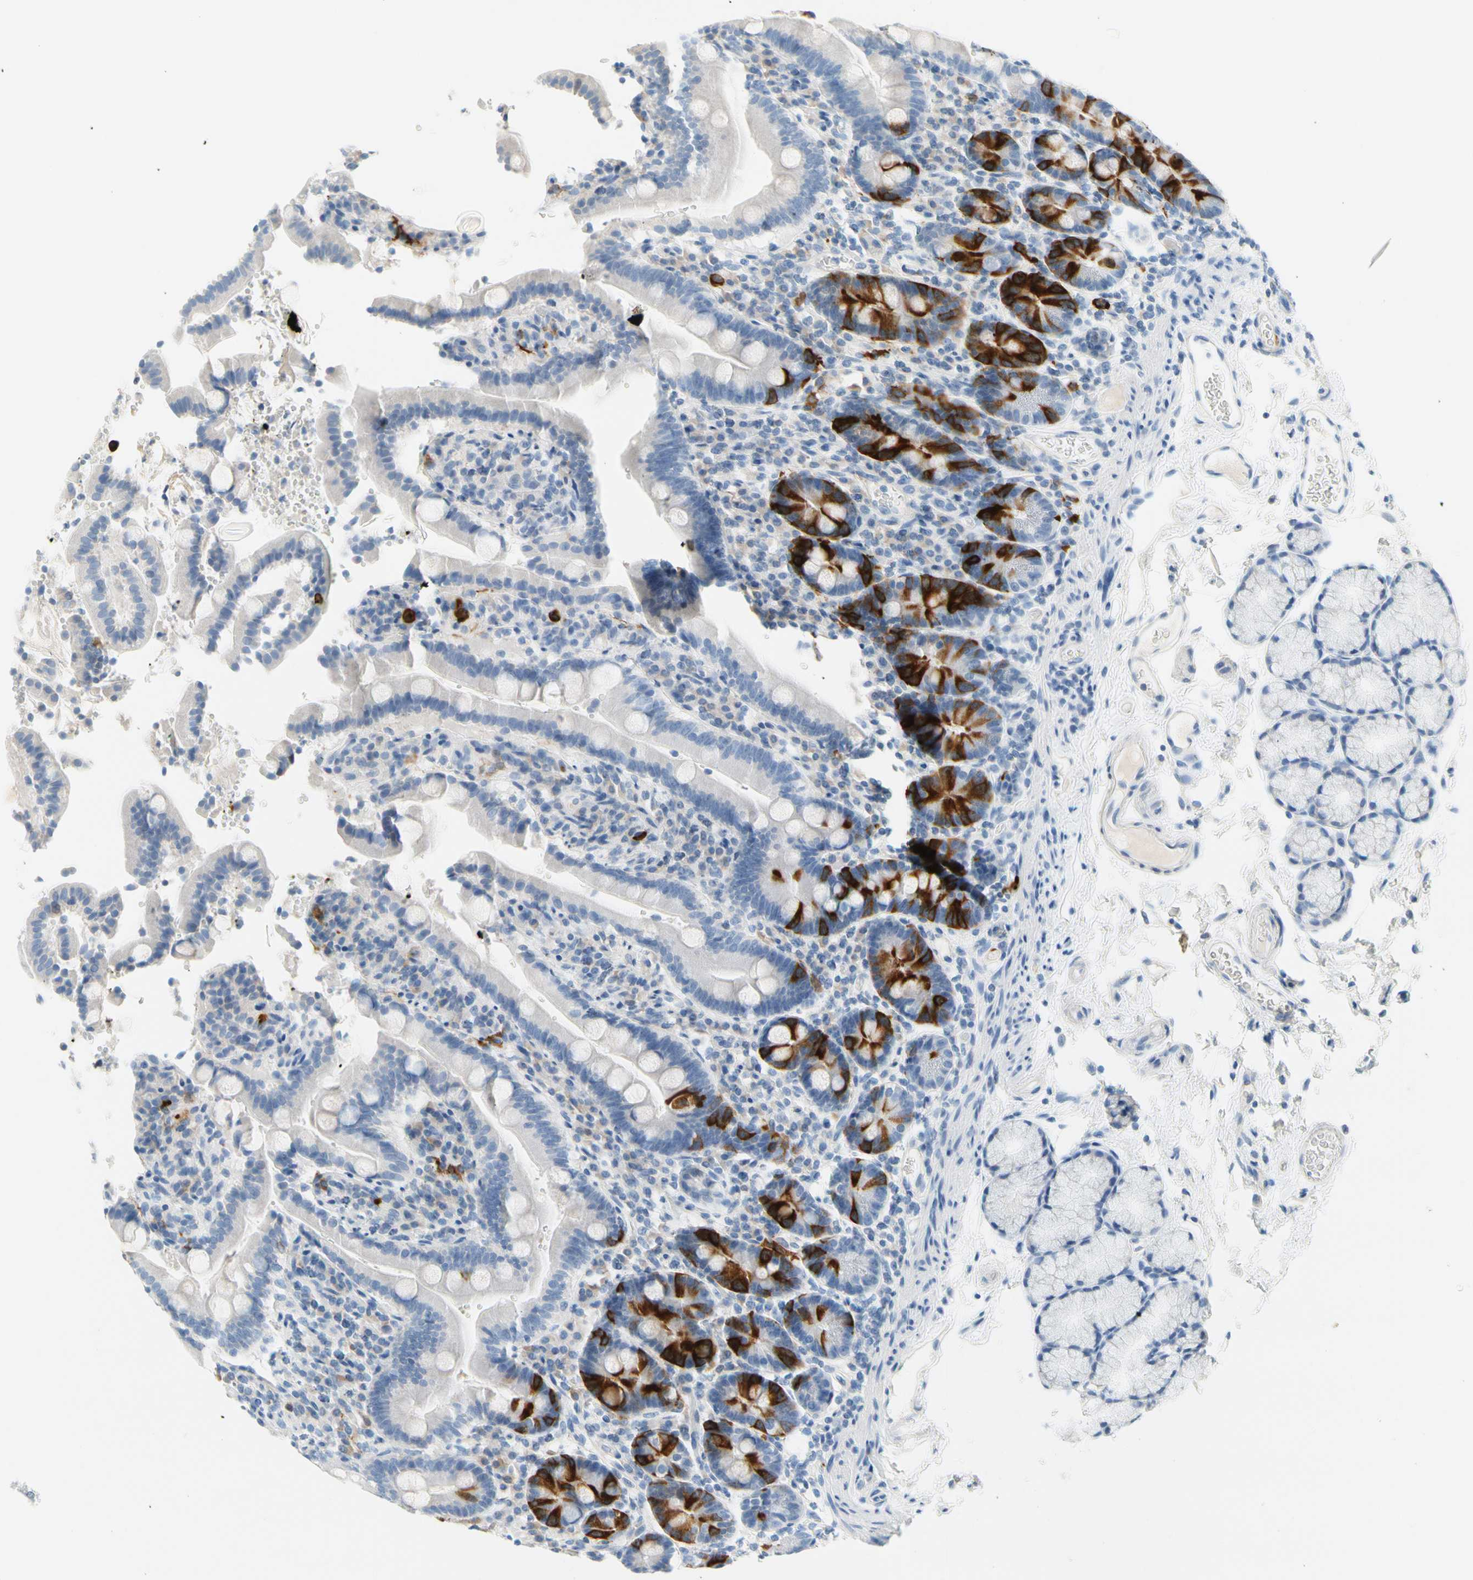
{"staining": {"intensity": "strong", "quantity": "25%-75%", "location": "cytoplasmic/membranous"}, "tissue": "duodenum", "cell_type": "Glandular cells", "image_type": "normal", "snomed": [{"axis": "morphology", "description": "Normal tissue, NOS"}, {"axis": "topography", "description": "Small intestine, NOS"}], "caption": "Protein staining displays strong cytoplasmic/membranous positivity in approximately 25%-75% of glandular cells in unremarkable duodenum. The protein of interest is shown in brown color, while the nuclei are stained blue.", "gene": "TACC3", "patient": {"sex": "female", "age": 71}}